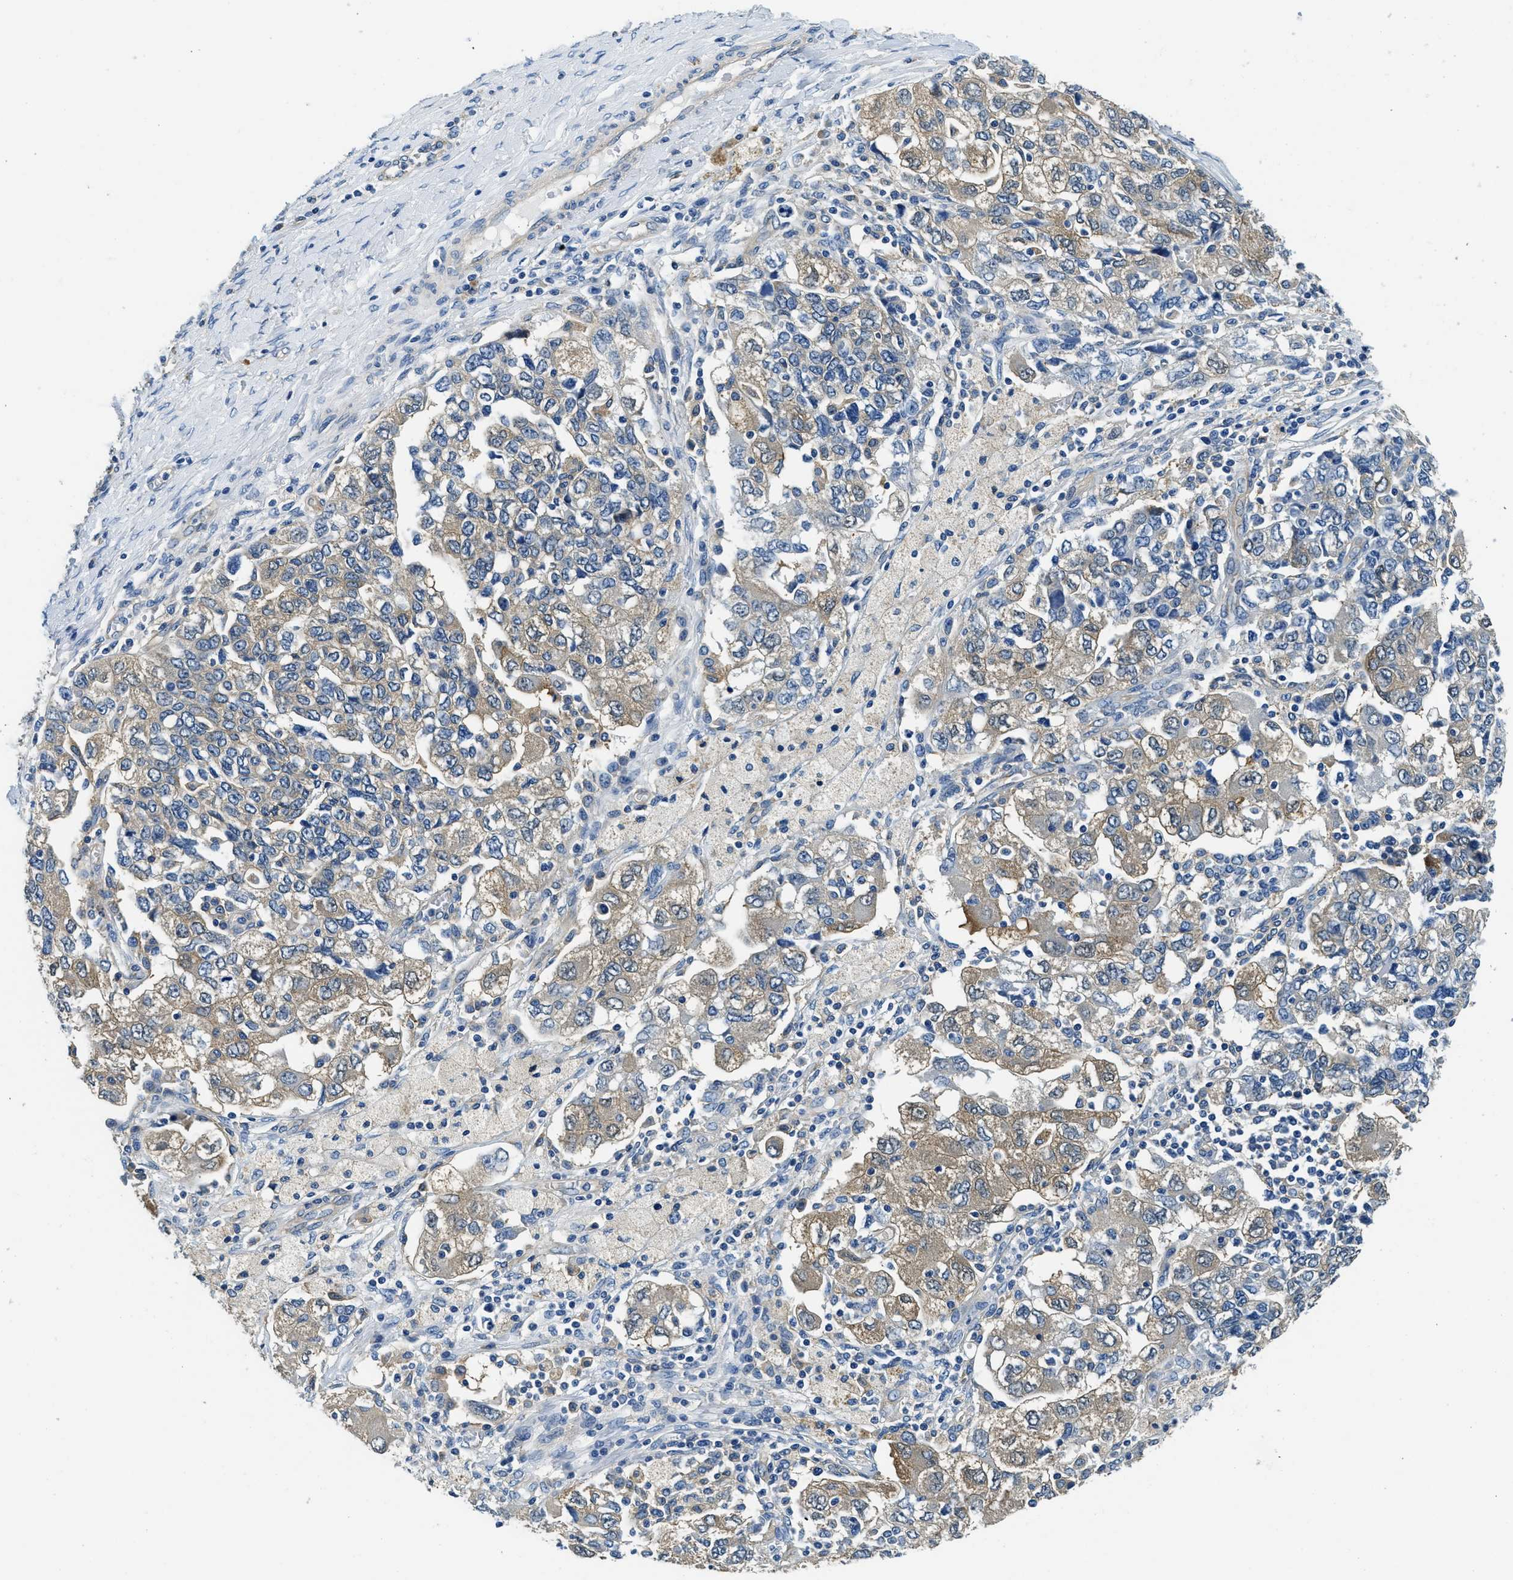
{"staining": {"intensity": "moderate", "quantity": ">75%", "location": "cytoplasmic/membranous"}, "tissue": "ovarian cancer", "cell_type": "Tumor cells", "image_type": "cancer", "snomed": [{"axis": "morphology", "description": "Carcinoma, NOS"}, {"axis": "morphology", "description": "Cystadenocarcinoma, serous, NOS"}, {"axis": "topography", "description": "Ovary"}], "caption": "Protein expression analysis of carcinoma (ovarian) reveals moderate cytoplasmic/membranous expression in approximately >75% of tumor cells. (DAB = brown stain, brightfield microscopy at high magnification).", "gene": "TWF1", "patient": {"sex": "female", "age": 69}}